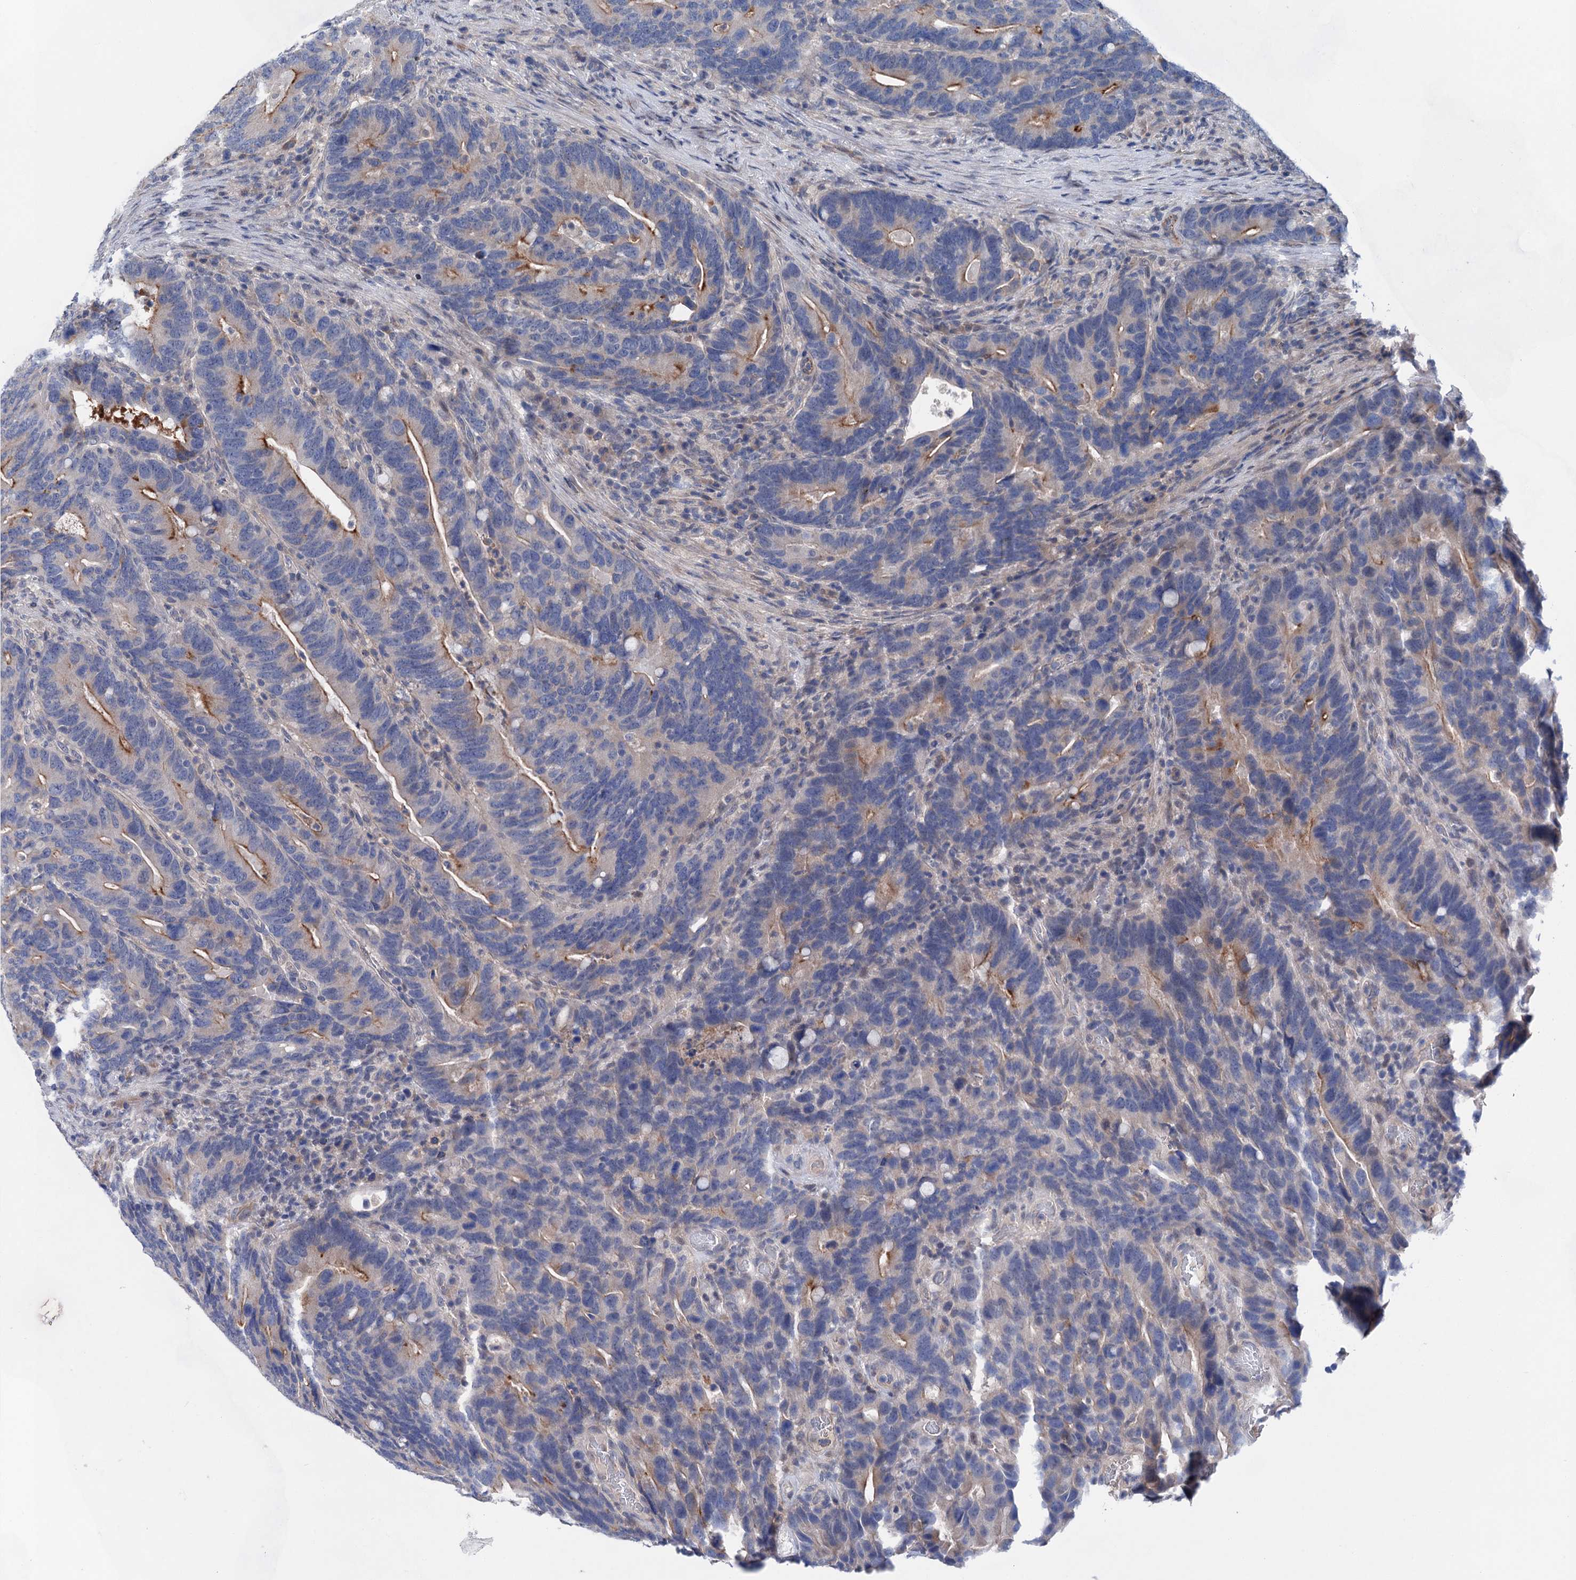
{"staining": {"intensity": "moderate", "quantity": "<25%", "location": "cytoplasmic/membranous"}, "tissue": "colorectal cancer", "cell_type": "Tumor cells", "image_type": "cancer", "snomed": [{"axis": "morphology", "description": "Adenocarcinoma, NOS"}, {"axis": "topography", "description": "Colon"}], "caption": "Immunohistochemical staining of human colorectal cancer (adenocarcinoma) demonstrates moderate cytoplasmic/membranous protein positivity in approximately <25% of tumor cells.", "gene": "MORN3", "patient": {"sex": "female", "age": 66}}